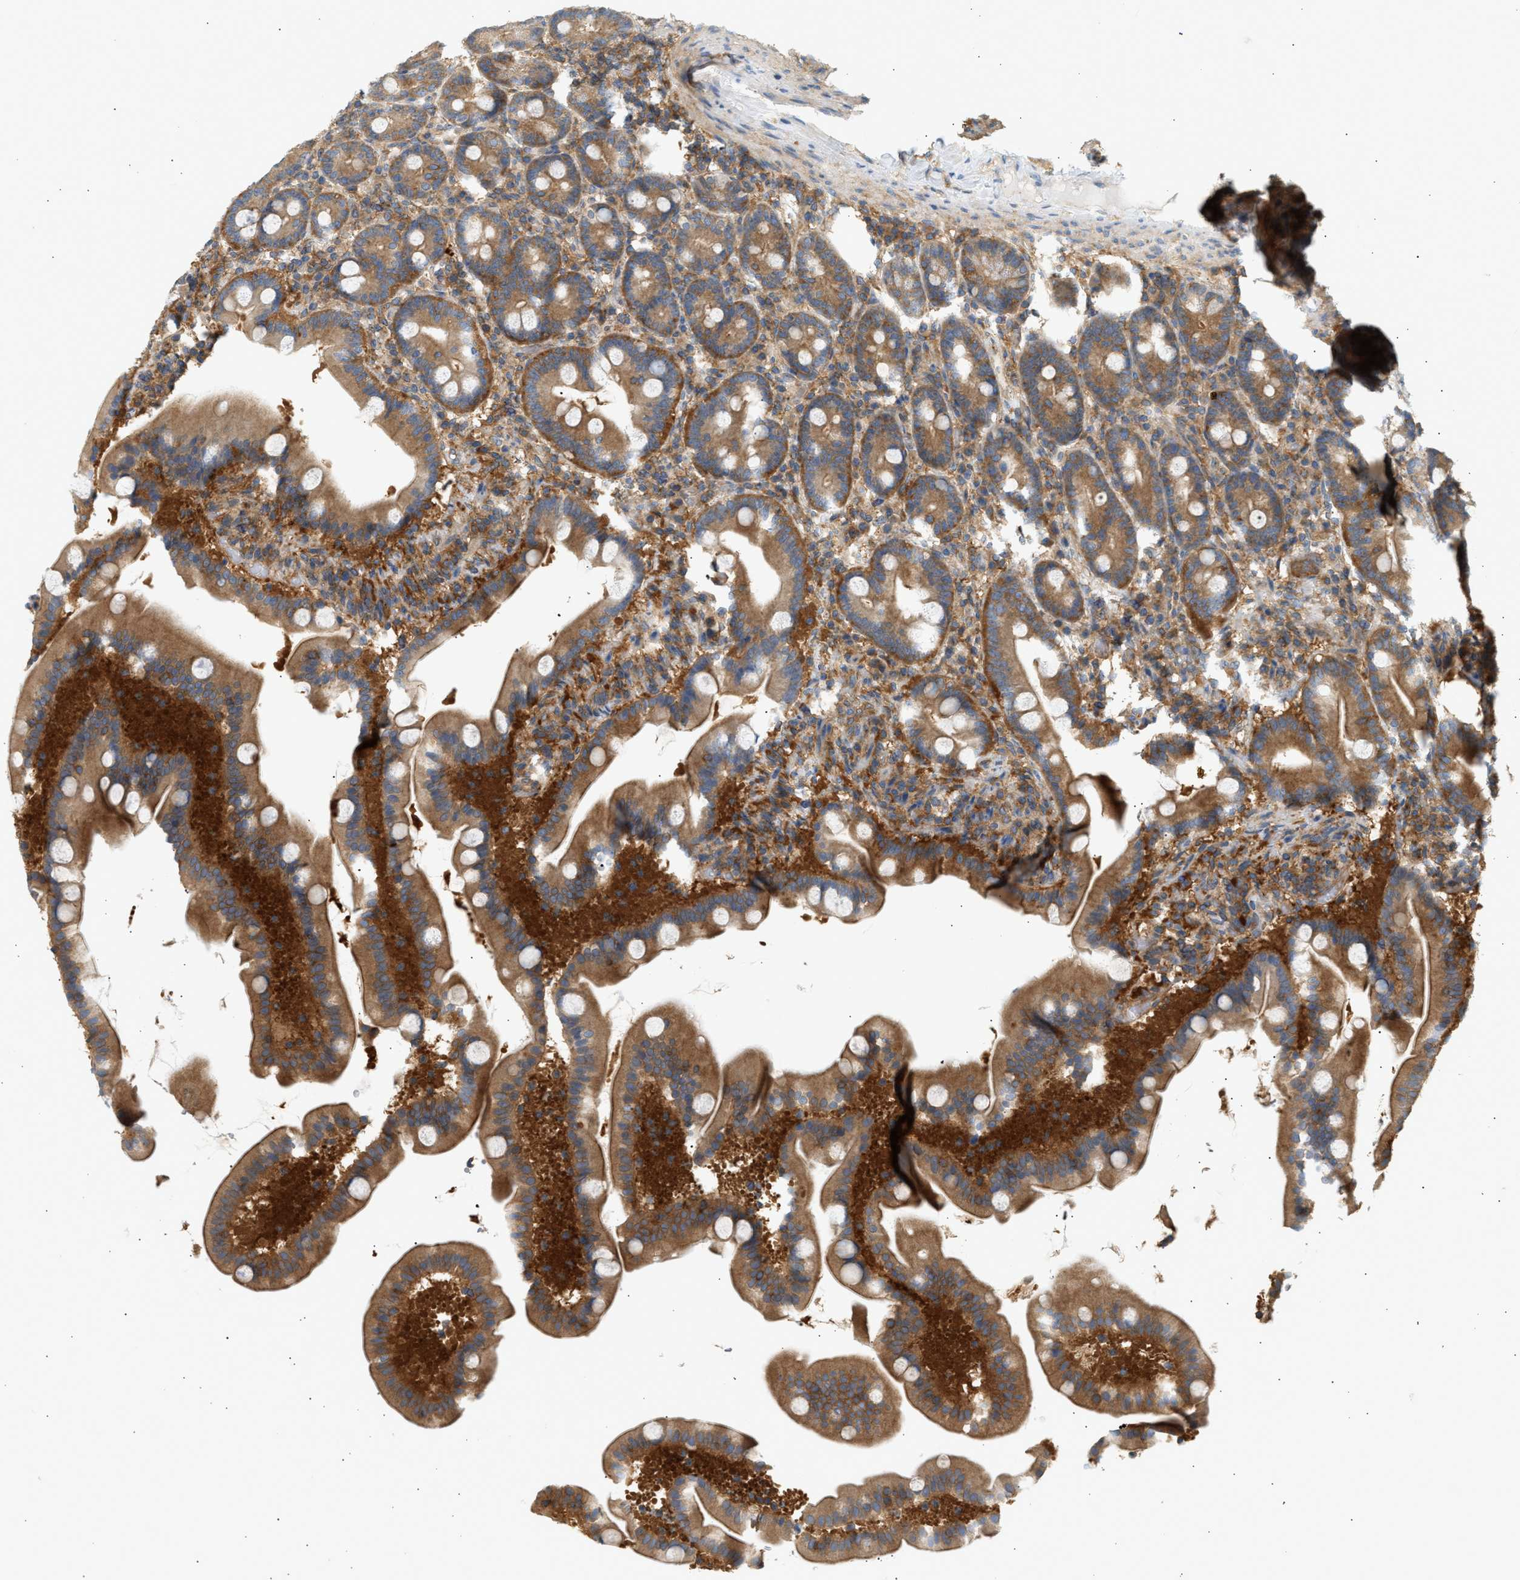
{"staining": {"intensity": "moderate", "quantity": ">75%", "location": "cytoplasmic/membranous"}, "tissue": "duodenum", "cell_type": "Glandular cells", "image_type": "normal", "snomed": [{"axis": "morphology", "description": "Normal tissue, NOS"}, {"axis": "topography", "description": "Duodenum"}], "caption": "Moderate cytoplasmic/membranous positivity for a protein is identified in about >75% of glandular cells of benign duodenum using IHC.", "gene": "PAFAH1B1", "patient": {"sex": "male", "age": 54}}